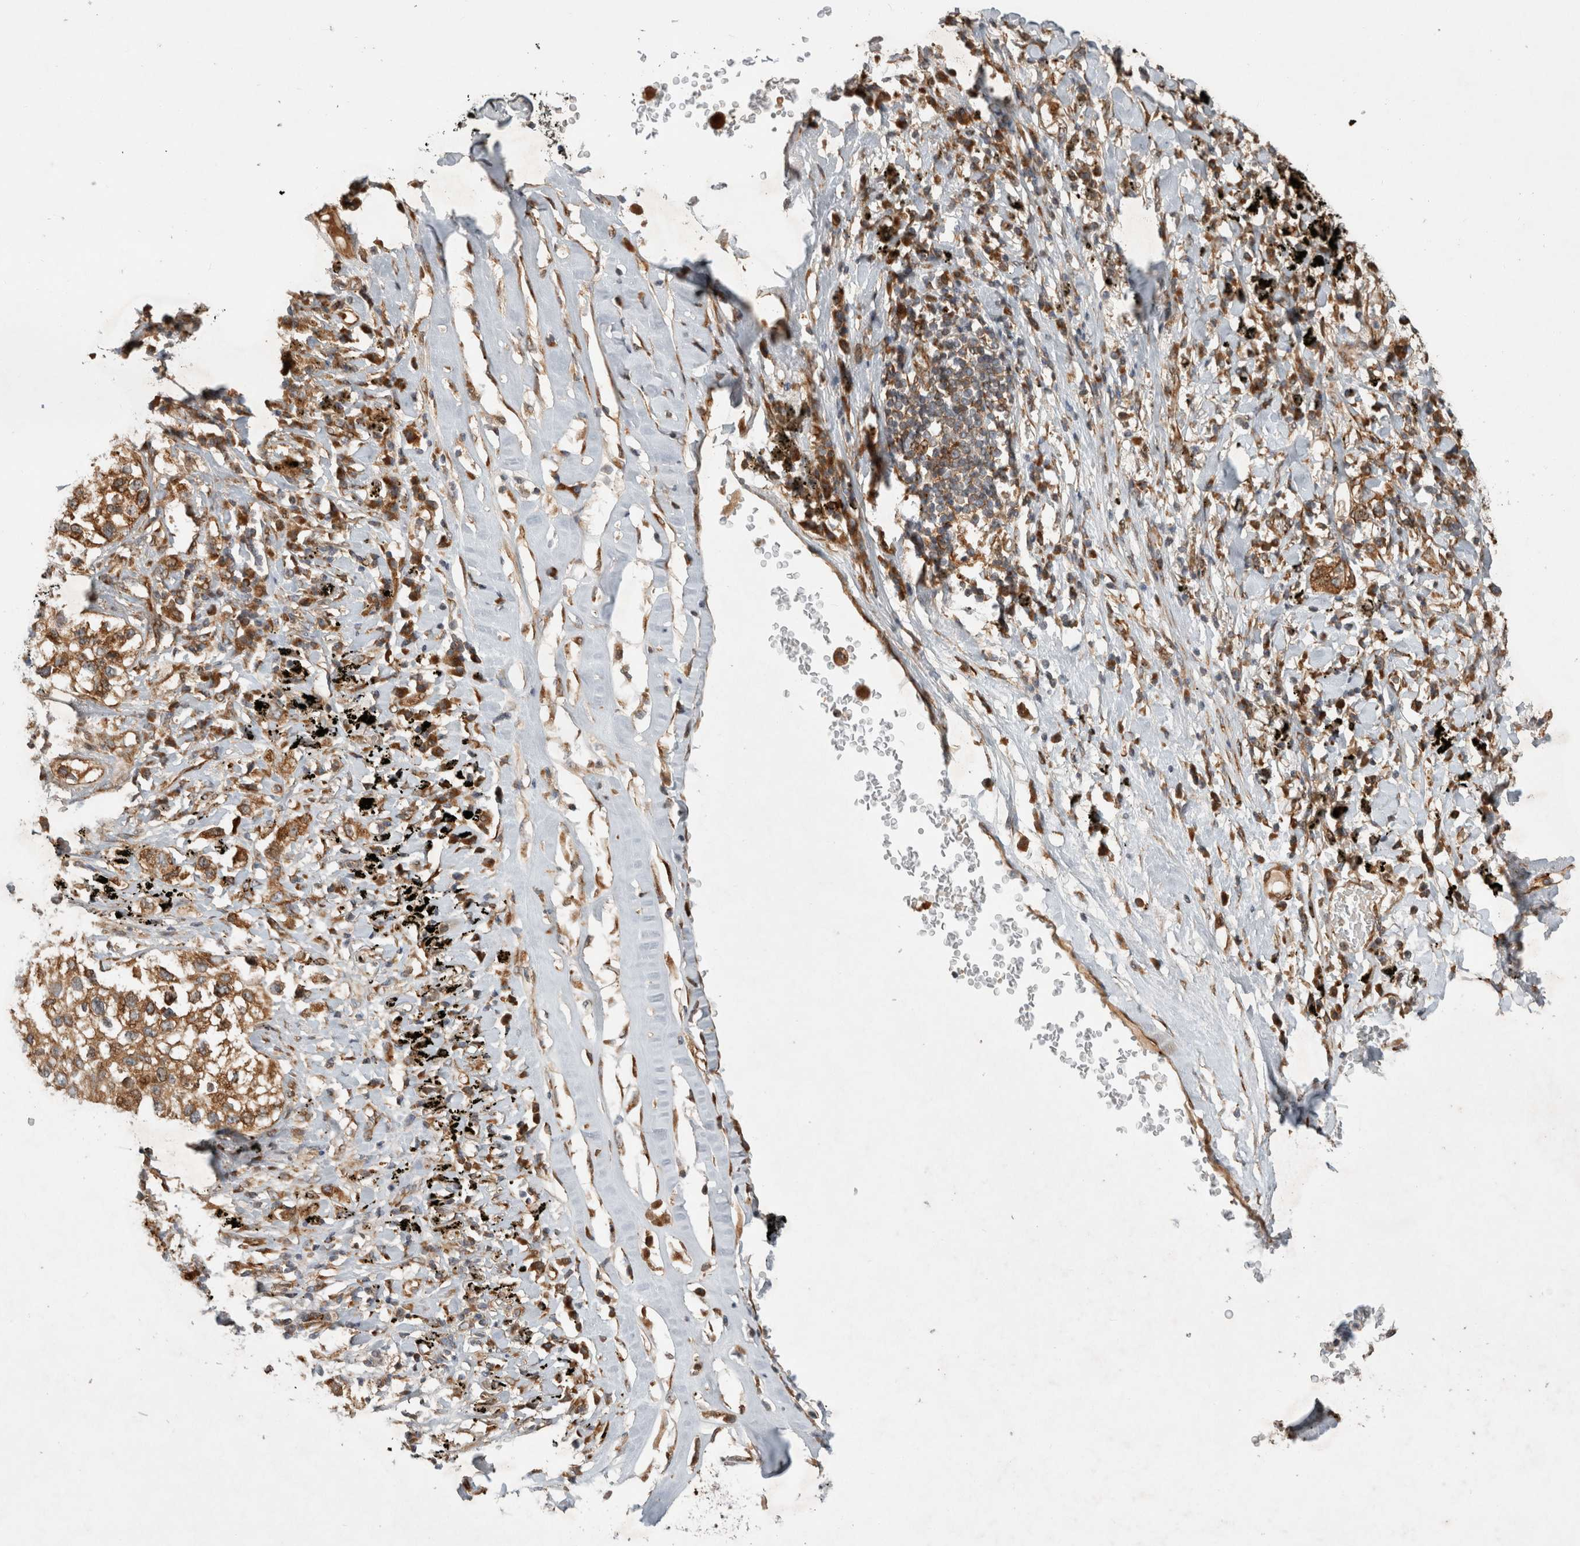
{"staining": {"intensity": "moderate", "quantity": ">75%", "location": "cytoplasmic/membranous"}, "tissue": "lung cancer", "cell_type": "Tumor cells", "image_type": "cancer", "snomed": [{"axis": "morphology", "description": "Adenocarcinoma, NOS"}, {"axis": "topography", "description": "Lung"}], "caption": "IHC photomicrograph of neoplastic tissue: human adenocarcinoma (lung) stained using immunohistochemistry (IHC) shows medium levels of moderate protein expression localized specifically in the cytoplasmic/membranous of tumor cells, appearing as a cytoplasmic/membranous brown color.", "gene": "TUBD1", "patient": {"sex": "male", "age": 63}}